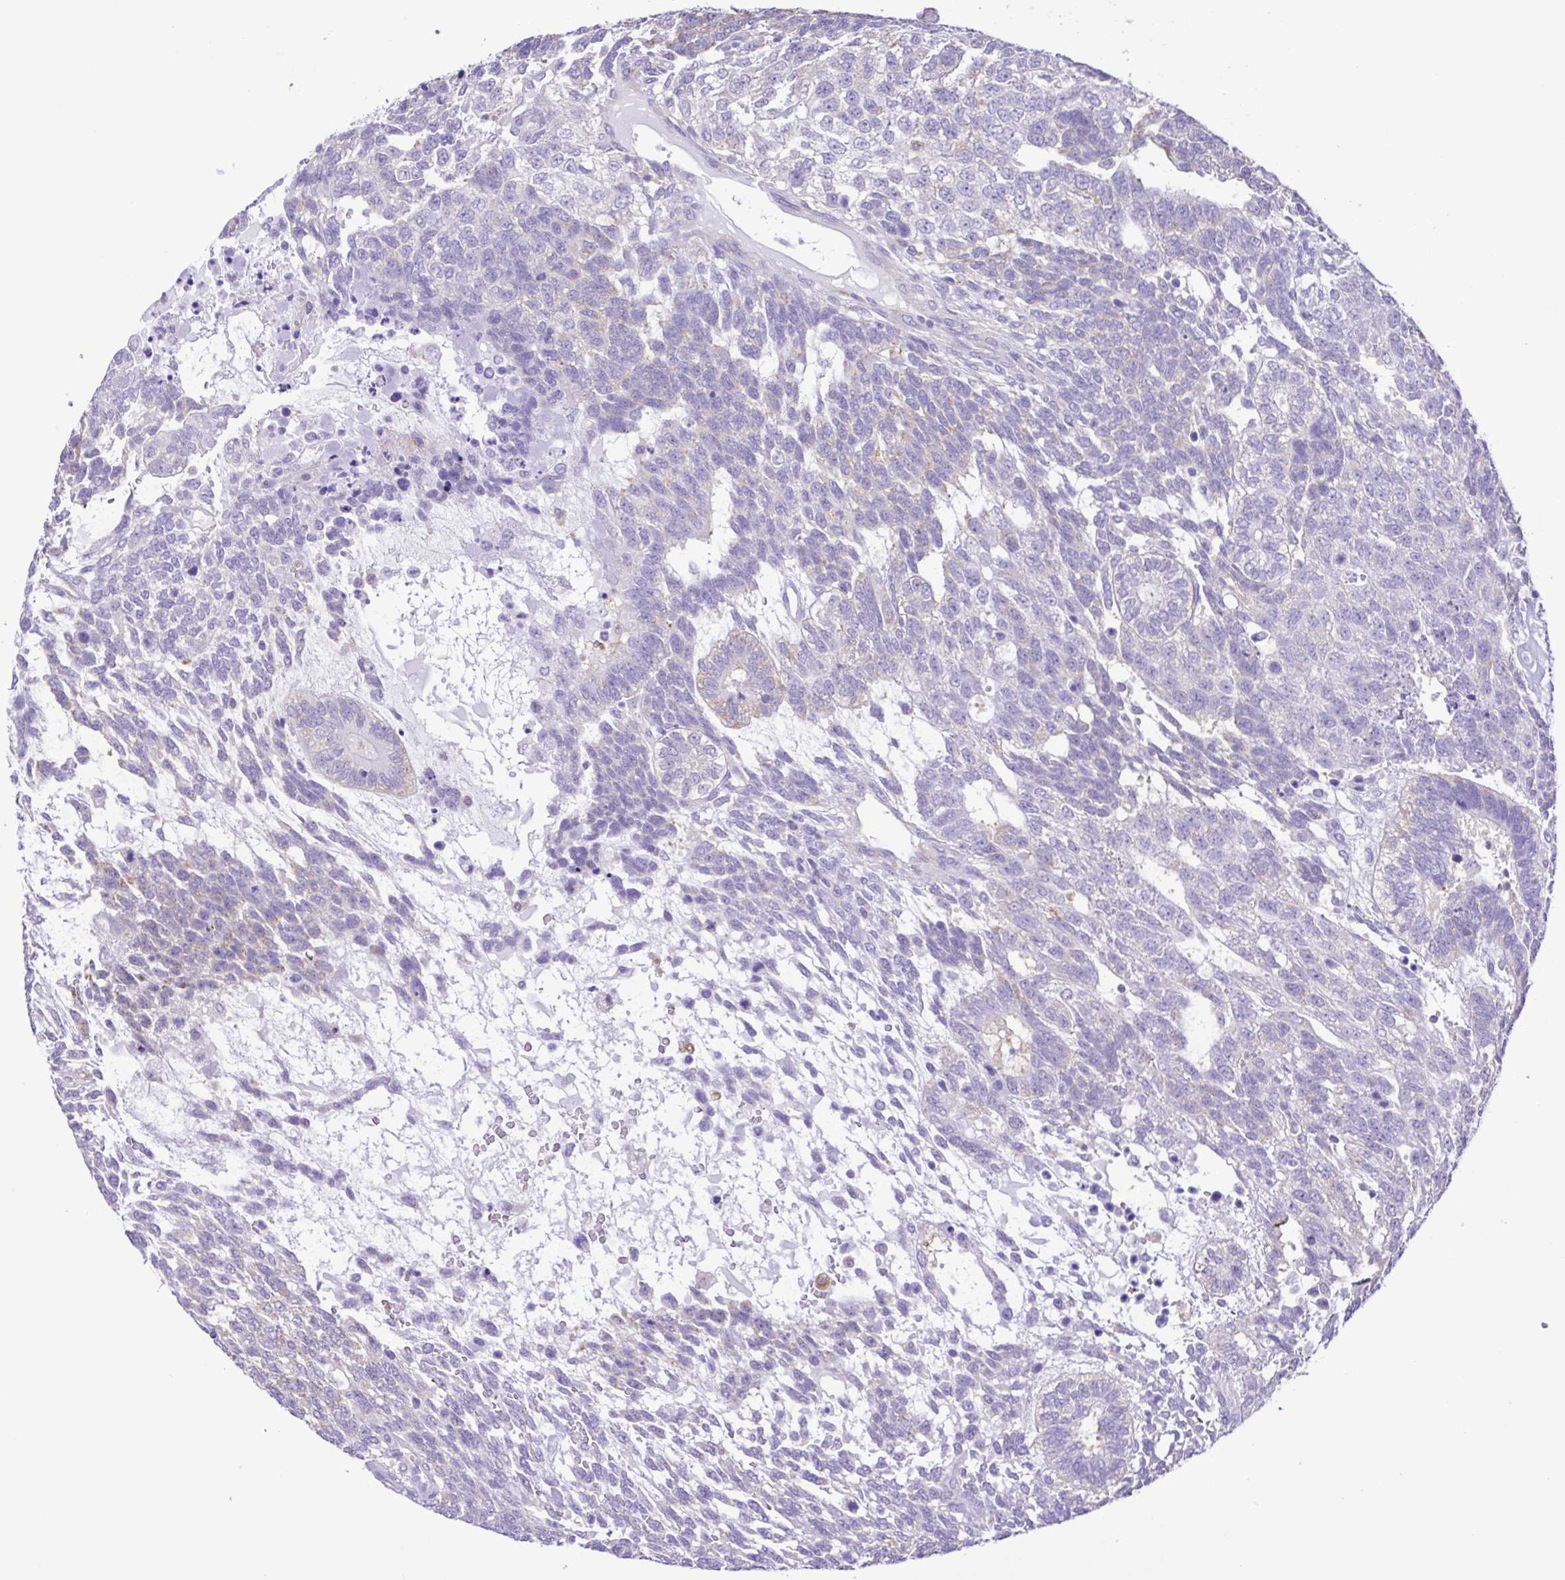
{"staining": {"intensity": "negative", "quantity": "none", "location": "none"}, "tissue": "testis cancer", "cell_type": "Tumor cells", "image_type": "cancer", "snomed": [{"axis": "morphology", "description": "Carcinoma, Embryonal, NOS"}, {"axis": "topography", "description": "Testis"}], "caption": "IHC photomicrograph of neoplastic tissue: testis cancer (embryonal carcinoma) stained with DAB reveals no significant protein staining in tumor cells.", "gene": "CYP17A1", "patient": {"sex": "male", "age": 23}}